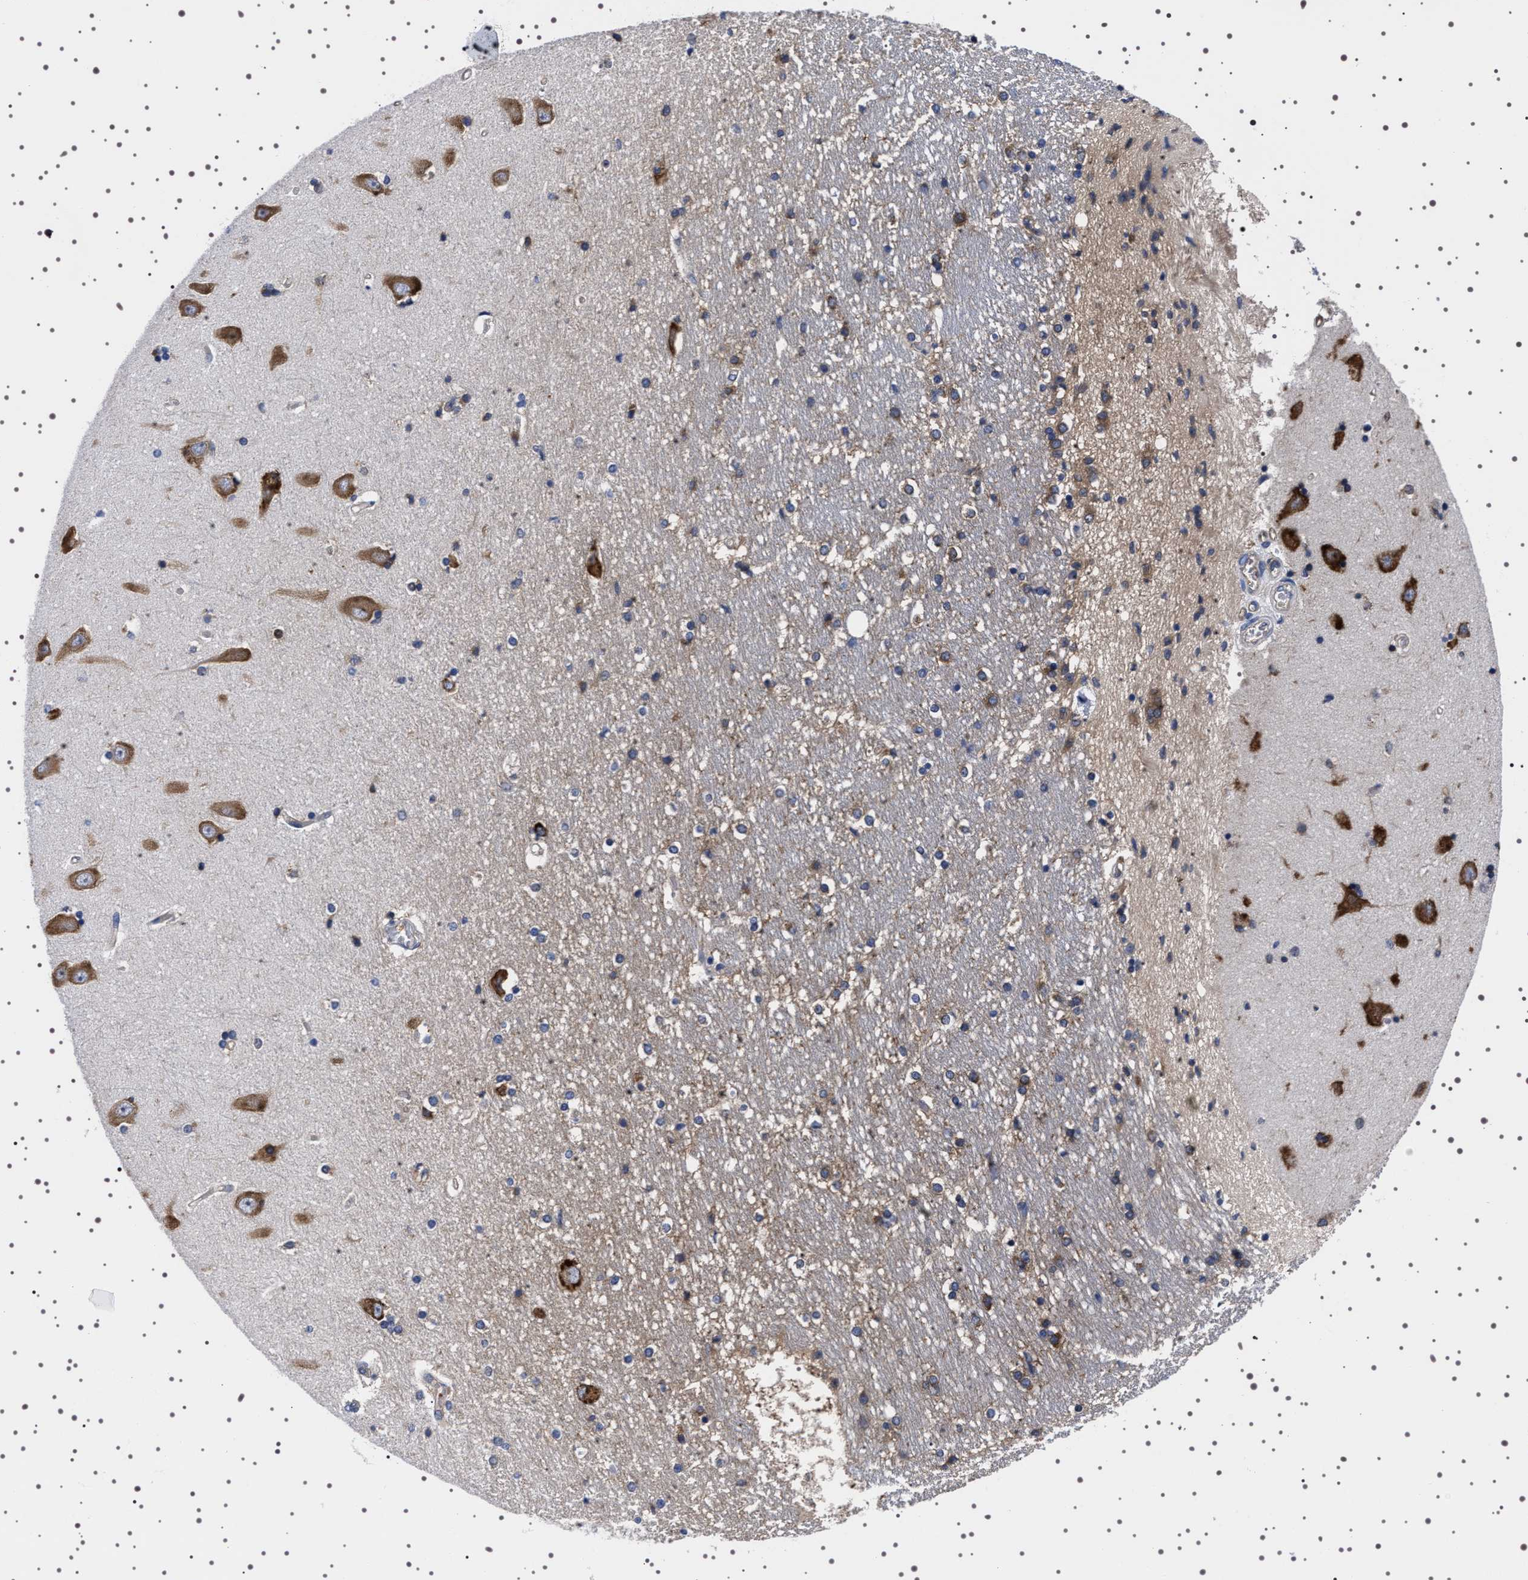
{"staining": {"intensity": "moderate", "quantity": "<25%", "location": "cytoplasmic/membranous"}, "tissue": "hippocampus", "cell_type": "Glial cells", "image_type": "normal", "snomed": [{"axis": "morphology", "description": "Normal tissue, NOS"}, {"axis": "topography", "description": "Hippocampus"}], "caption": "This is a histology image of immunohistochemistry (IHC) staining of normal hippocampus, which shows moderate expression in the cytoplasmic/membranous of glial cells.", "gene": "DARS1", "patient": {"sex": "male", "age": 45}}